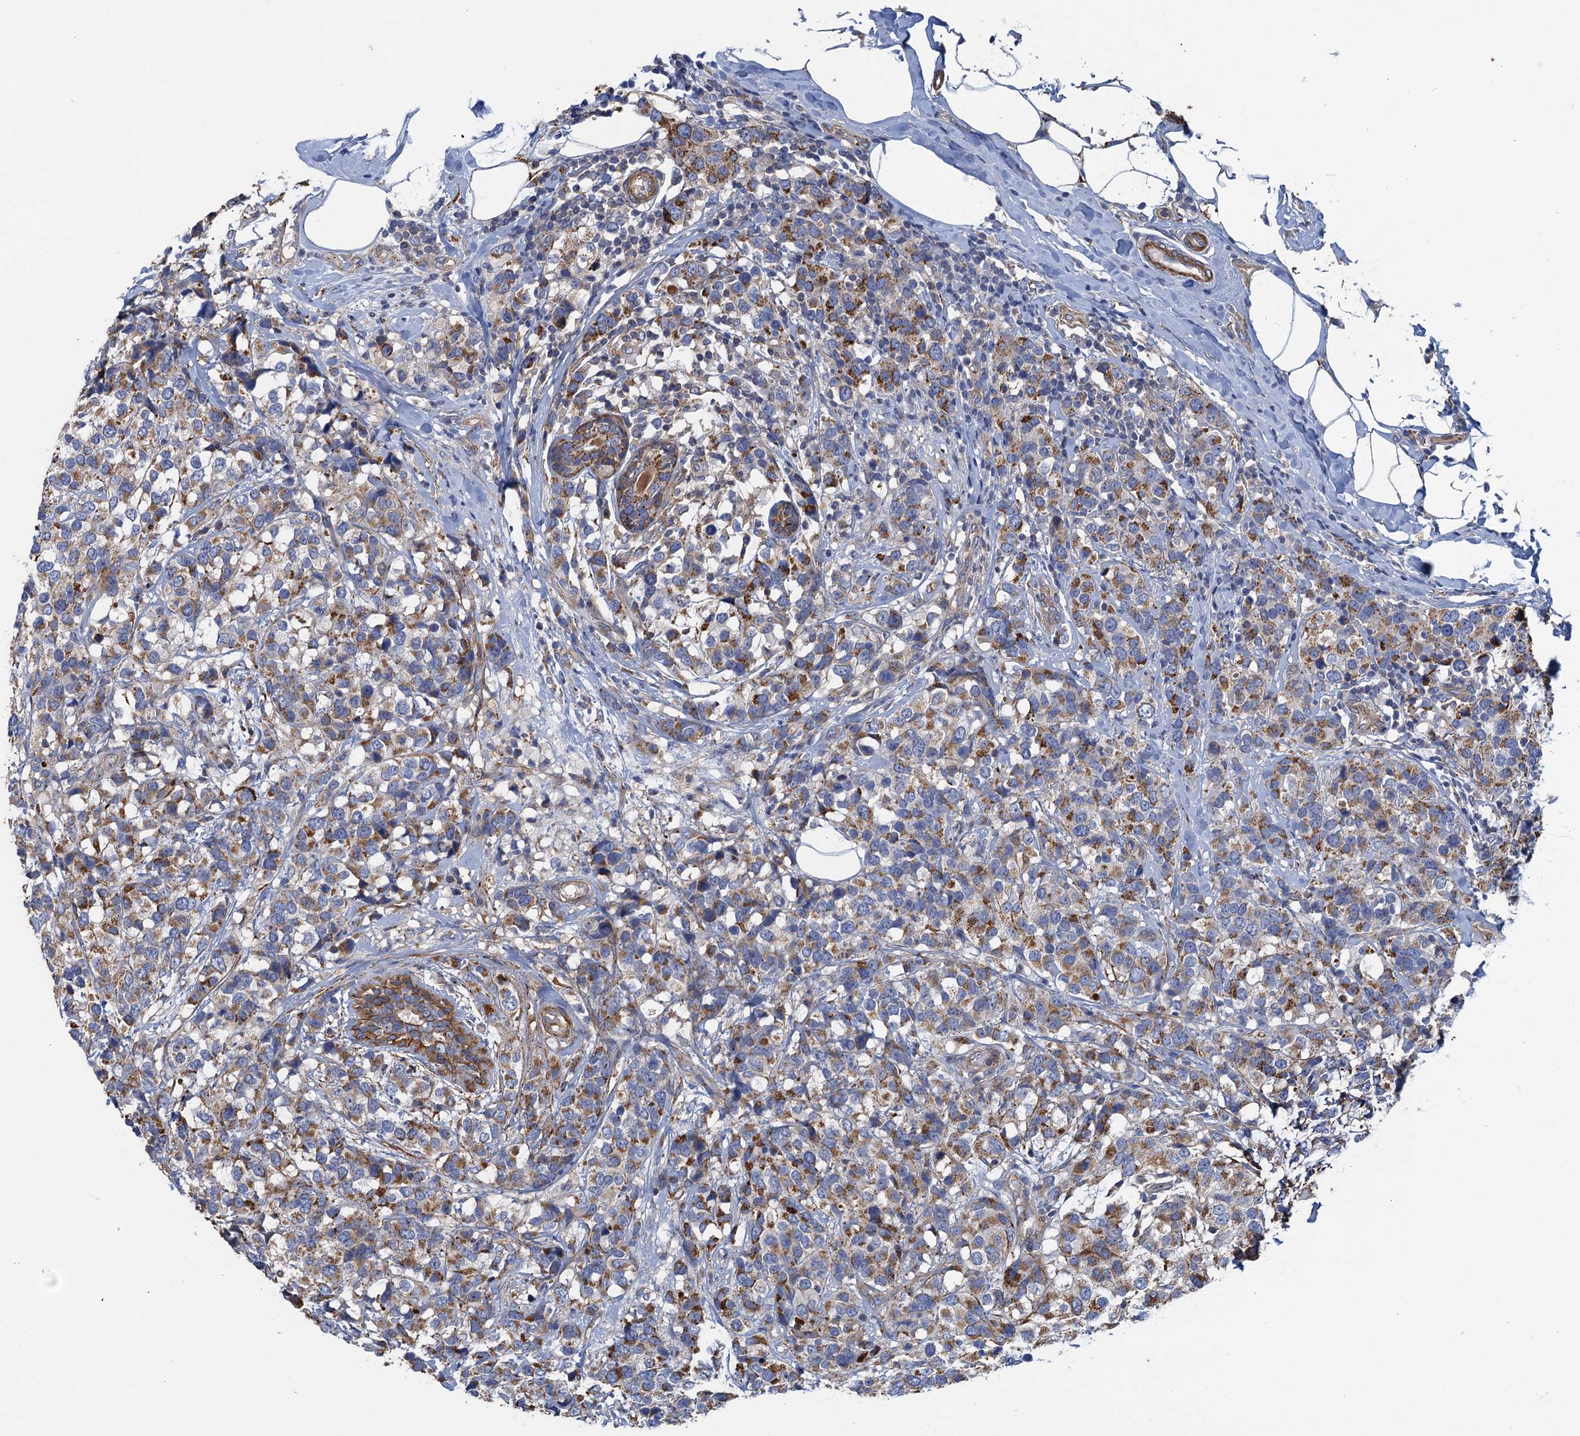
{"staining": {"intensity": "moderate", "quantity": "25%-75%", "location": "cytoplasmic/membranous"}, "tissue": "breast cancer", "cell_type": "Tumor cells", "image_type": "cancer", "snomed": [{"axis": "morphology", "description": "Lobular carcinoma"}, {"axis": "topography", "description": "Breast"}], "caption": "About 25%-75% of tumor cells in lobular carcinoma (breast) show moderate cytoplasmic/membranous protein positivity as visualized by brown immunohistochemical staining.", "gene": "GCSH", "patient": {"sex": "female", "age": 59}}